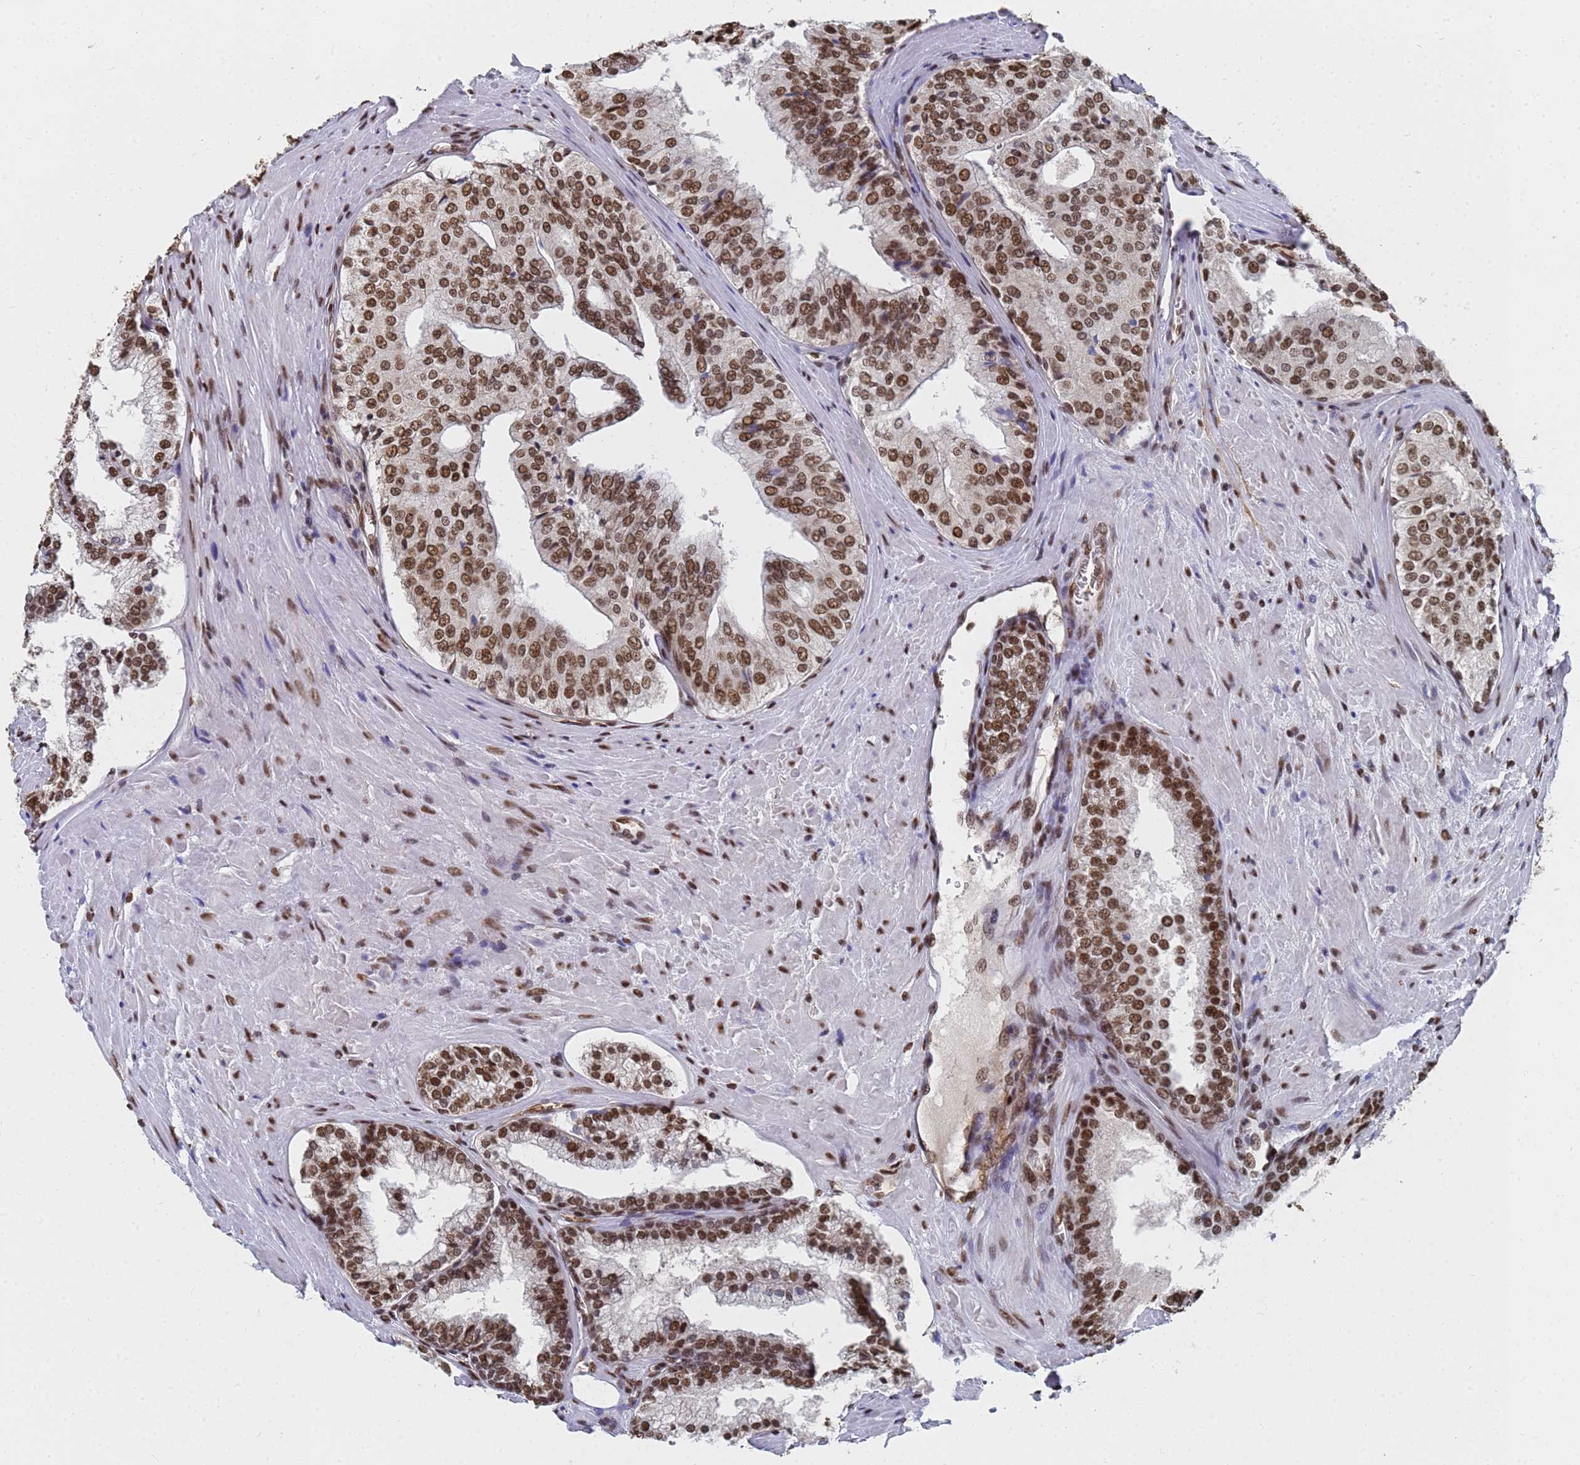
{"staining": {"intensity": "strong", "quantity": ">75%", "location": "nuclear"}, "tissue": "prostate cancer", "cell_type": "Tumor cells", "image_type": "cancer", "snomed": [{"axis": "morphology", "description": "Adenocarcinoma, High grade"}, {"axis": "topography", "description": "Prostate"}], "caption": "Approximately >75% of tumor cells in human prostate cancer (high-grade adenocarcinoma) exhibit strong nuclear protein positivity as visualized by brown immunohistochemical staining.", "gene": "RAVER2", "patient": {"sex": "male", "age": 72}}